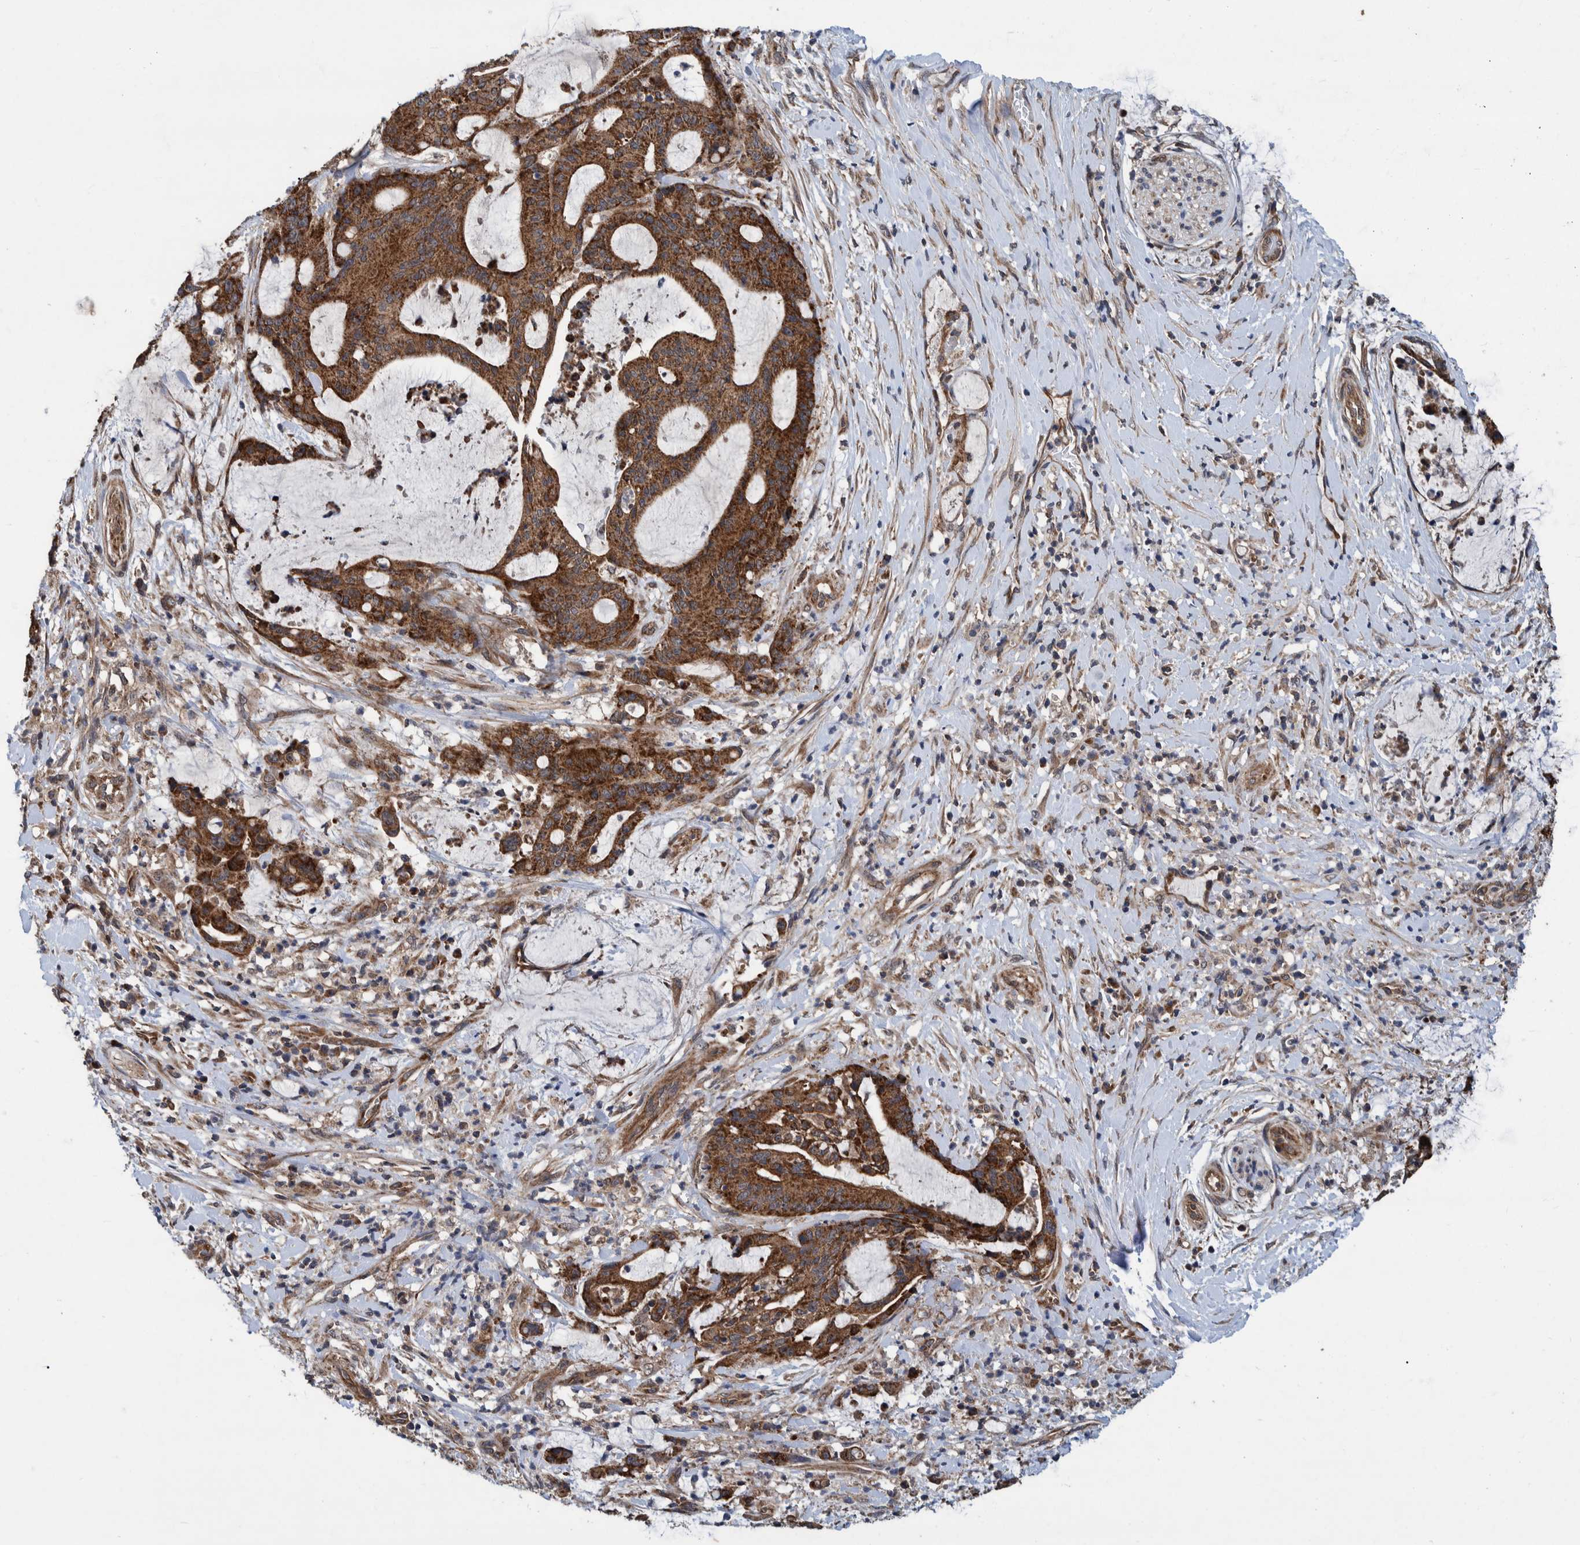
{"staining": {"intensity": "strong", "quantity": ">75%", "location": "cytoplasmic/membranous"}, "tissue": "liver cancer", "cell_type": "Tumor cells", "image_type": "cancer", "snomed": [{"axis": "morphology", "description": "Normal tissue, NOS"}, {"axis": "morphology", "description": "Cholangiocarcinoma"}, {"axis": "topography", "description": "Liver"}, {"axis": "topography", "description": "Peripheral nerve tissue"}], "caption": "Cholangiocarcinoma (liver) stained for a protein shows strong cytoplasmic/membranous positivity in tumor cells.", "gene": "MRPS7", "patient": {"sex": "female", "age": 73}}